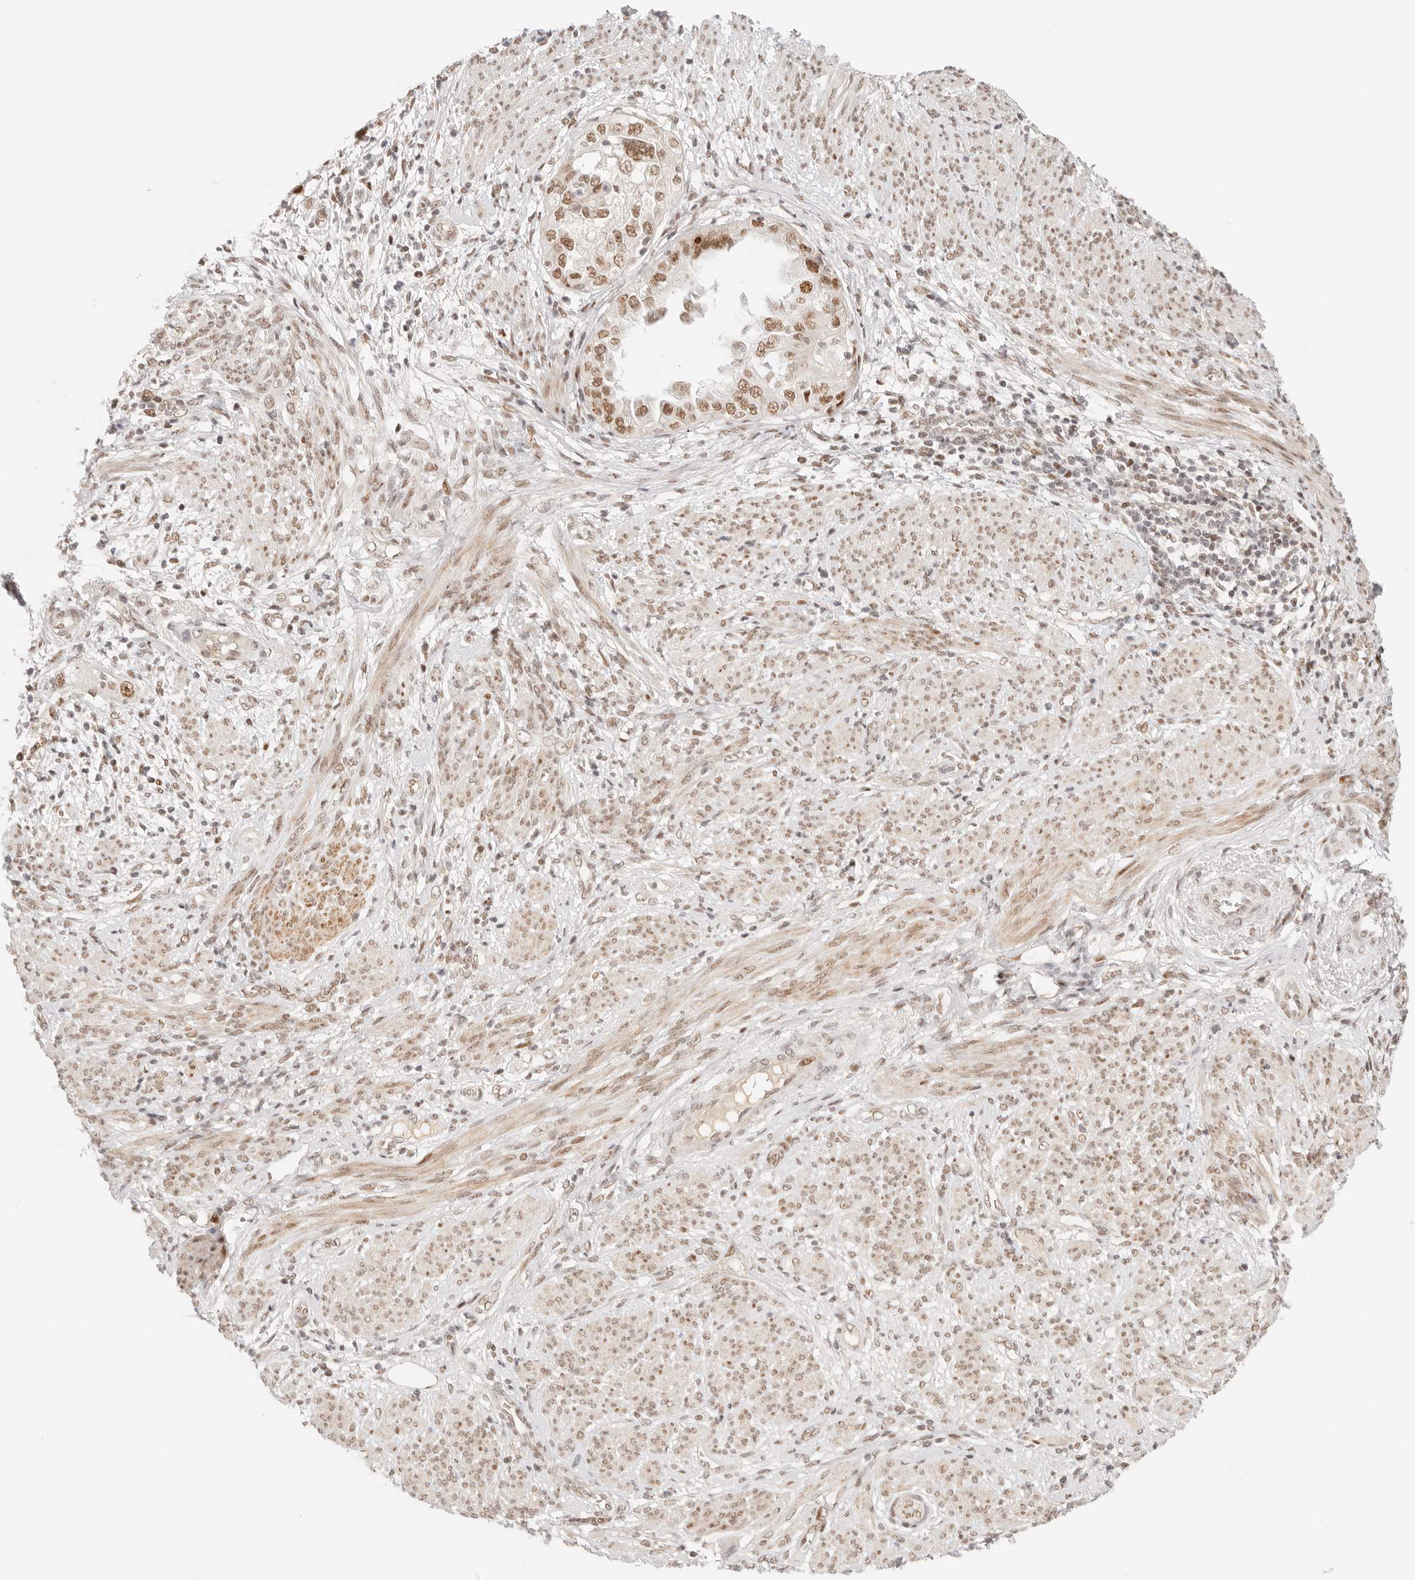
{"staining": {"intensity": "moderate", "quantity": ">75%", "location": "nuclear"}, "tissue": "endometrial cancer", "cell_type": "Tumor cells", "image_type": "cancer", "snomed": [{"axis": "morphology", "description": "Adenocarcinoma, NOS"}, {"axis": "topography", "description": "Endometrium"}], "caption": "A brown stain shows moderate nuclear positivity of a protein in human endometrial cancer tumor cells.", "gene": "HOXC5", "patient": {"sex": "female", "age": 85}}